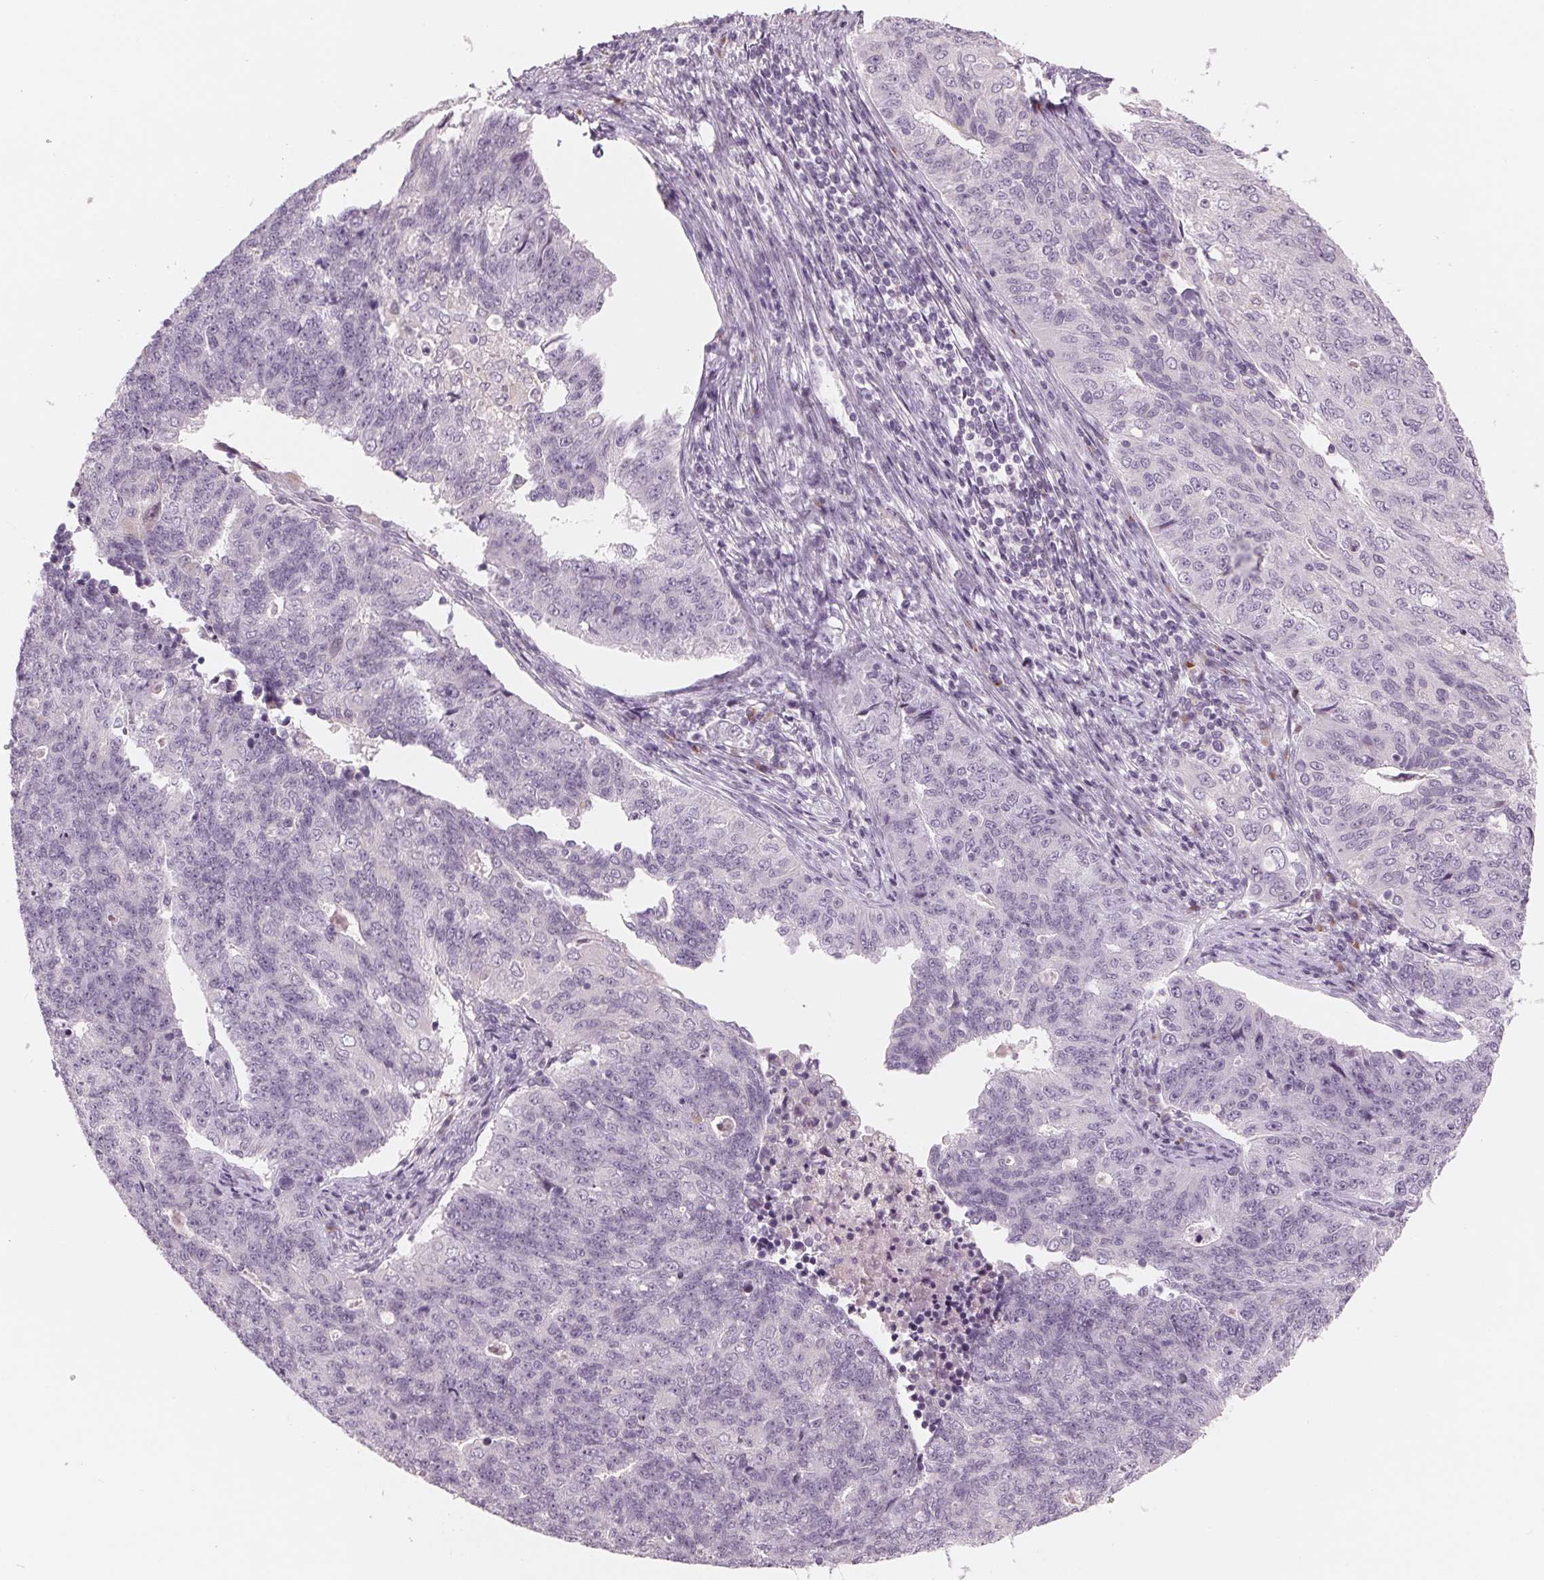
{"staining": {"intensity": "negative", "quantity": "none", "location": "none"}, "tissue": "endometrial cancer", "cell_type": "Tumor cells", "image_type": "cancer", "snomed": [{"axis": "morphology", "description": "Adenocarcinoma, NOS"}, {"axis": "topography", "description": "Endometrium"}], "caption": "An IHC histopathology image of endometrial cancer is shown. There is no staining in tumor cells of endometrial cancer. Nuclei are stained in blue.", "gene": "IL9R", "patient": {"sex": "female", "age": 43}}